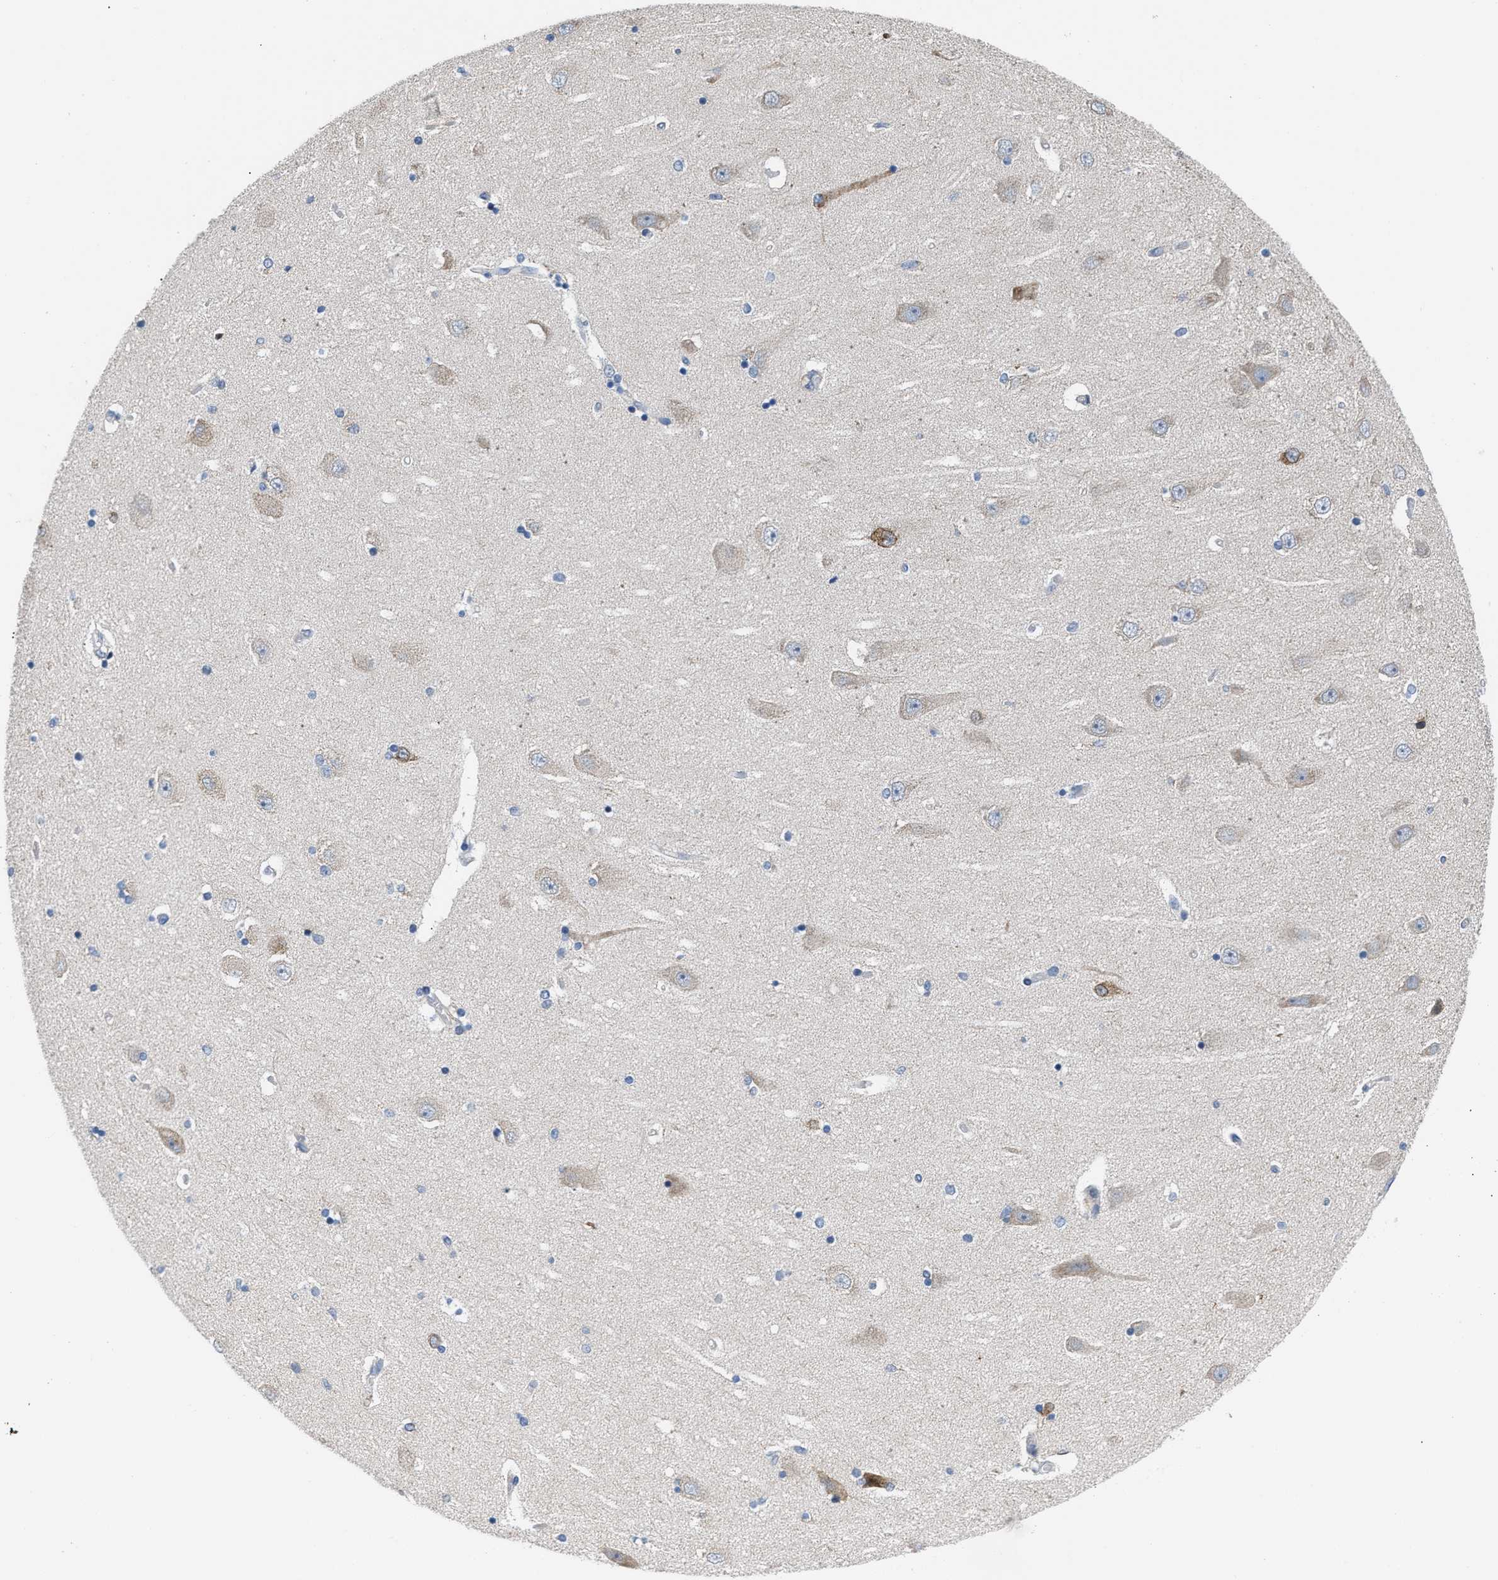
{"staining": {"intensity": "negative", "quantity": "none", "location": "none"}, "tissue": "hippocampus", "cell_type": "Glial cells", "image_type": "normal", "snomed": [{"axis": "morphology", "description": "Normal tissue, NOS"}, {"axis": "topography", "description": "Hippocampus"}], "caption": "A histopathology image of hippocampus stained for a protein demonstrates no brown staining in glial cells.", "gene": "ATP9A", "patient": {"sex": "female", "age": 54}}